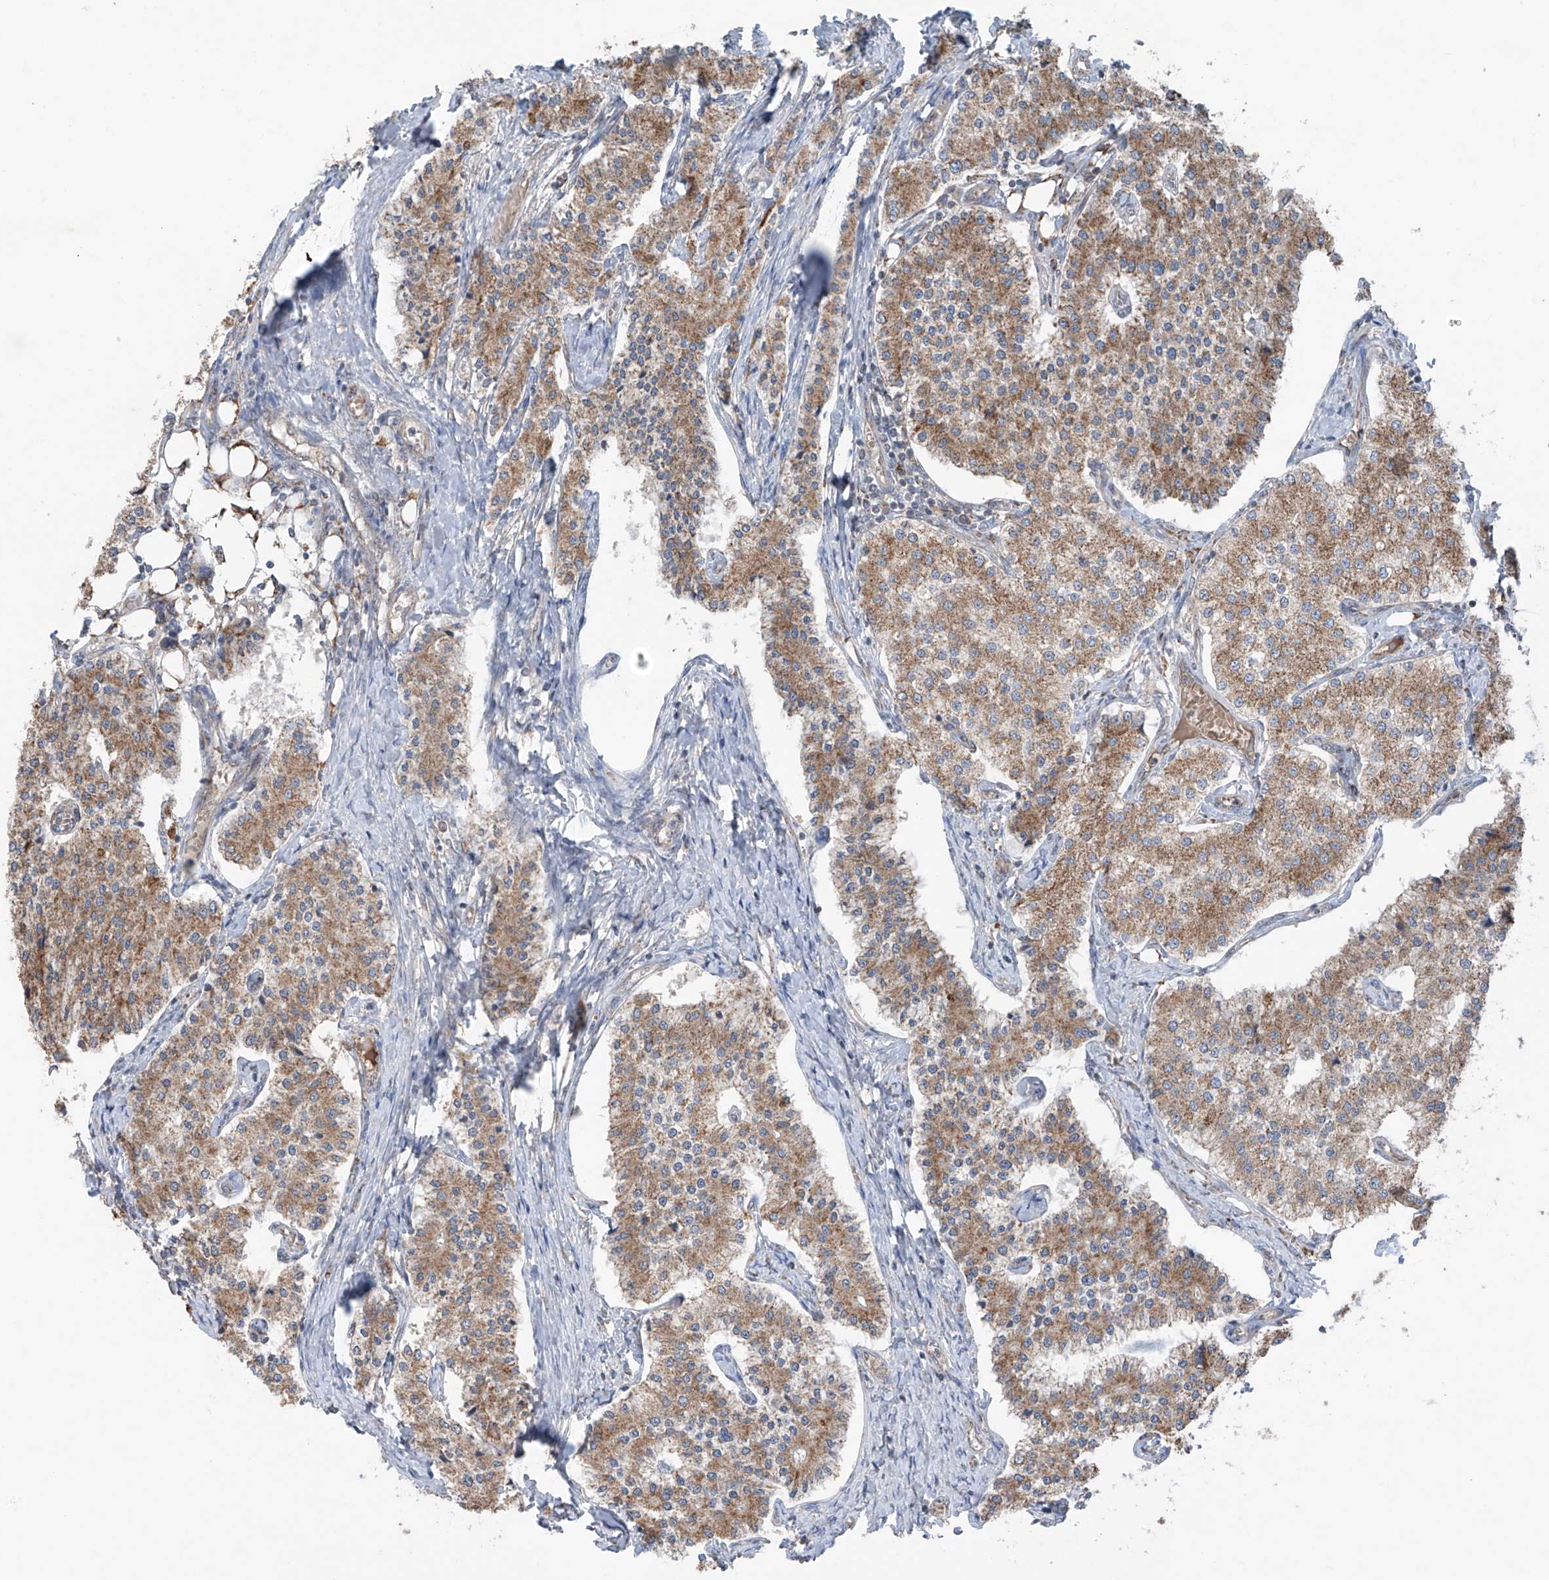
{"staining": {"intensity": "moderate", "quantity": ">75%", "location": "cytoplasmic/membranous"}, "tissue": "carcinoid", "cell_type": "Tumor cells", "image_type": "cancer", "snomed": [{"axis": "morphology", "description": "Carcinoid, malignant, NOS"}, {"axis": "topography", "description": "Colon"}], "caption": "This image shows immunohistochemistry (IHC) staining of carcinoid (malignant), with medium moderate cytoplasmic/membranous staining in about >75% of tumor cells.", "gene": "SAMD3", "patient": {"sex": "female", "age": 52}}